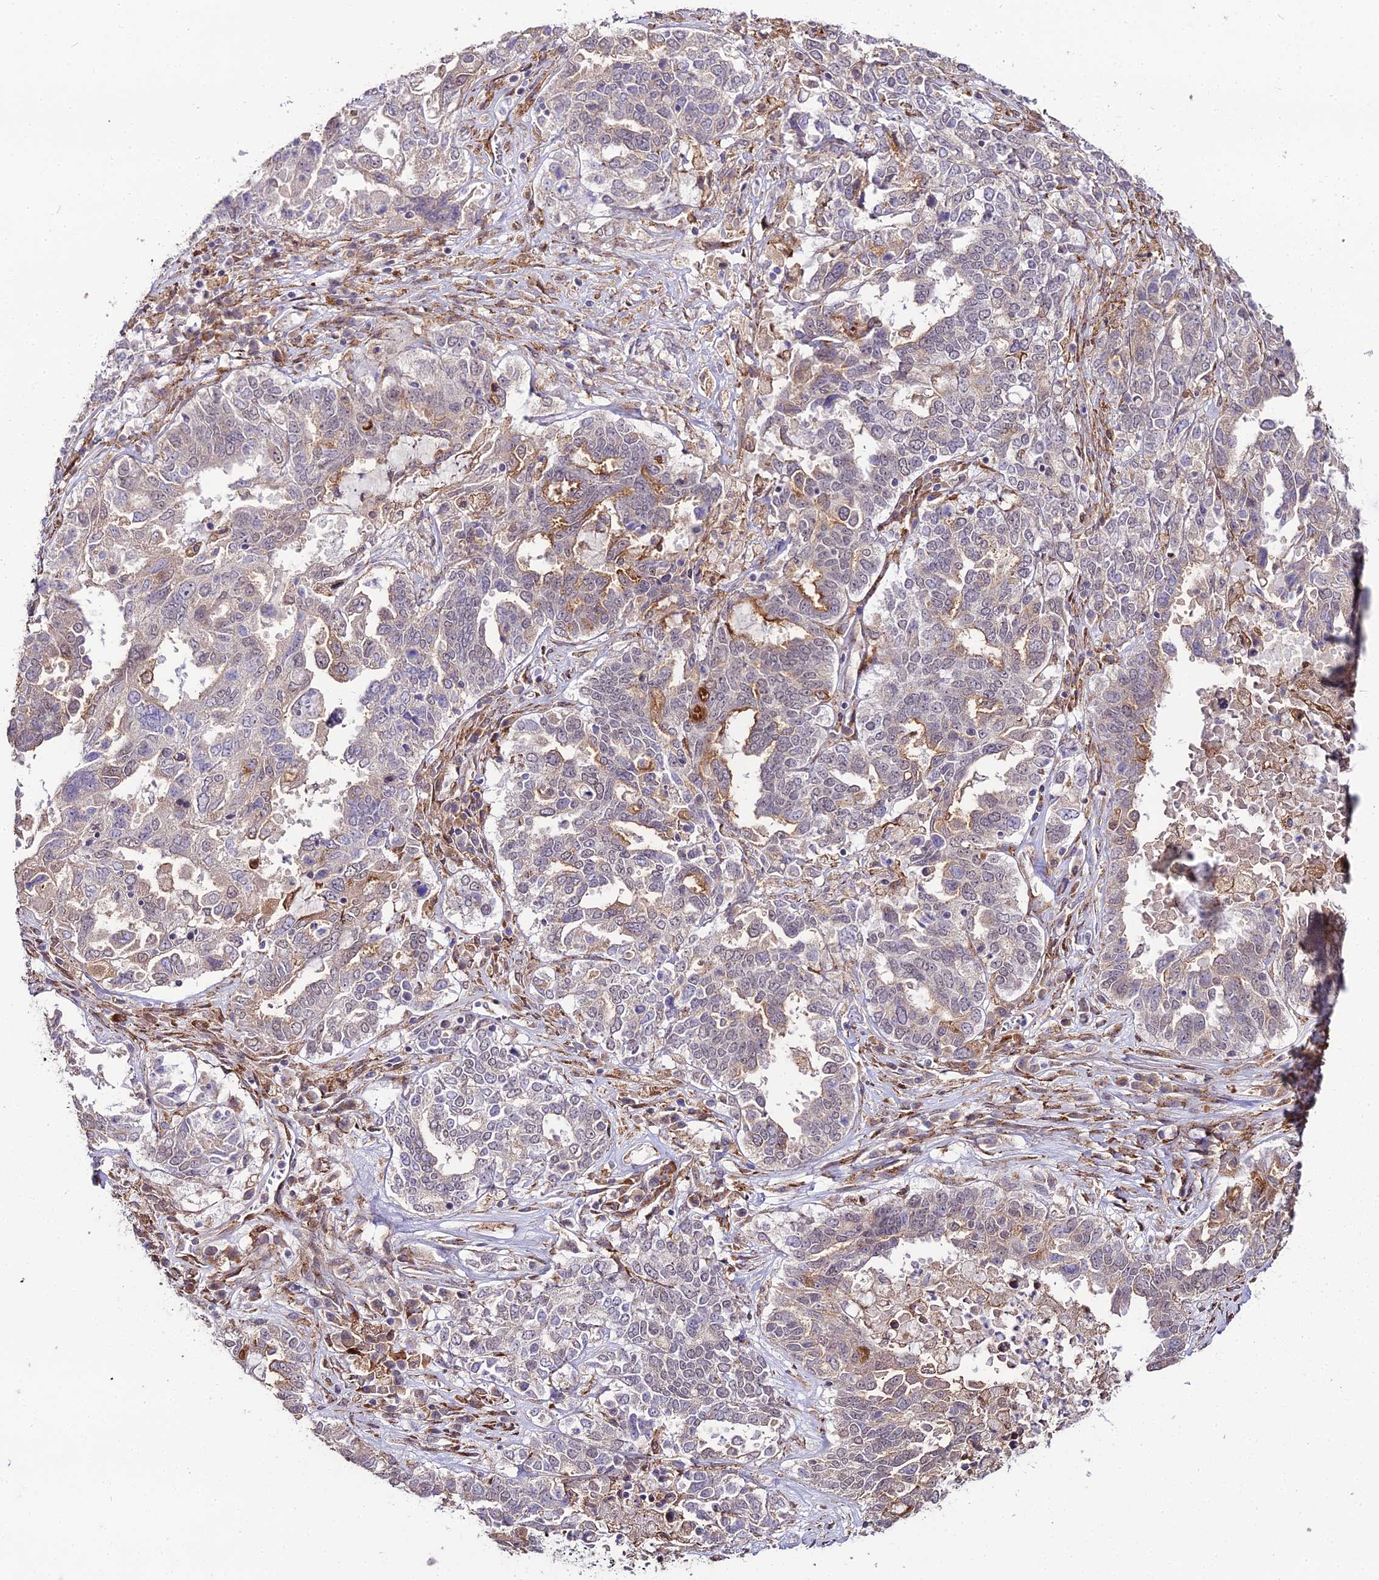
{"staining": {"intensity": "moderate", "quantity": "<25%", "location": "cytoplasmic/membranous"}, "tissue": "ovarian cancer", "cell_type": "Tumor cells", "image_type": "cancer", "snomed": [{"axis": "morphology", "description": "Carcinoma, endometroid"}, {"axis": "topography", "description": "Ovary"}], "caption": "Immunohistochemical staining of human ovarian cancer reveals low levels of moderate cytoplasmic/membranous protein positivity in about <25% of tumor cells.", "gene": "TROAP", "patient": {"sex": "female", "age": 62}}